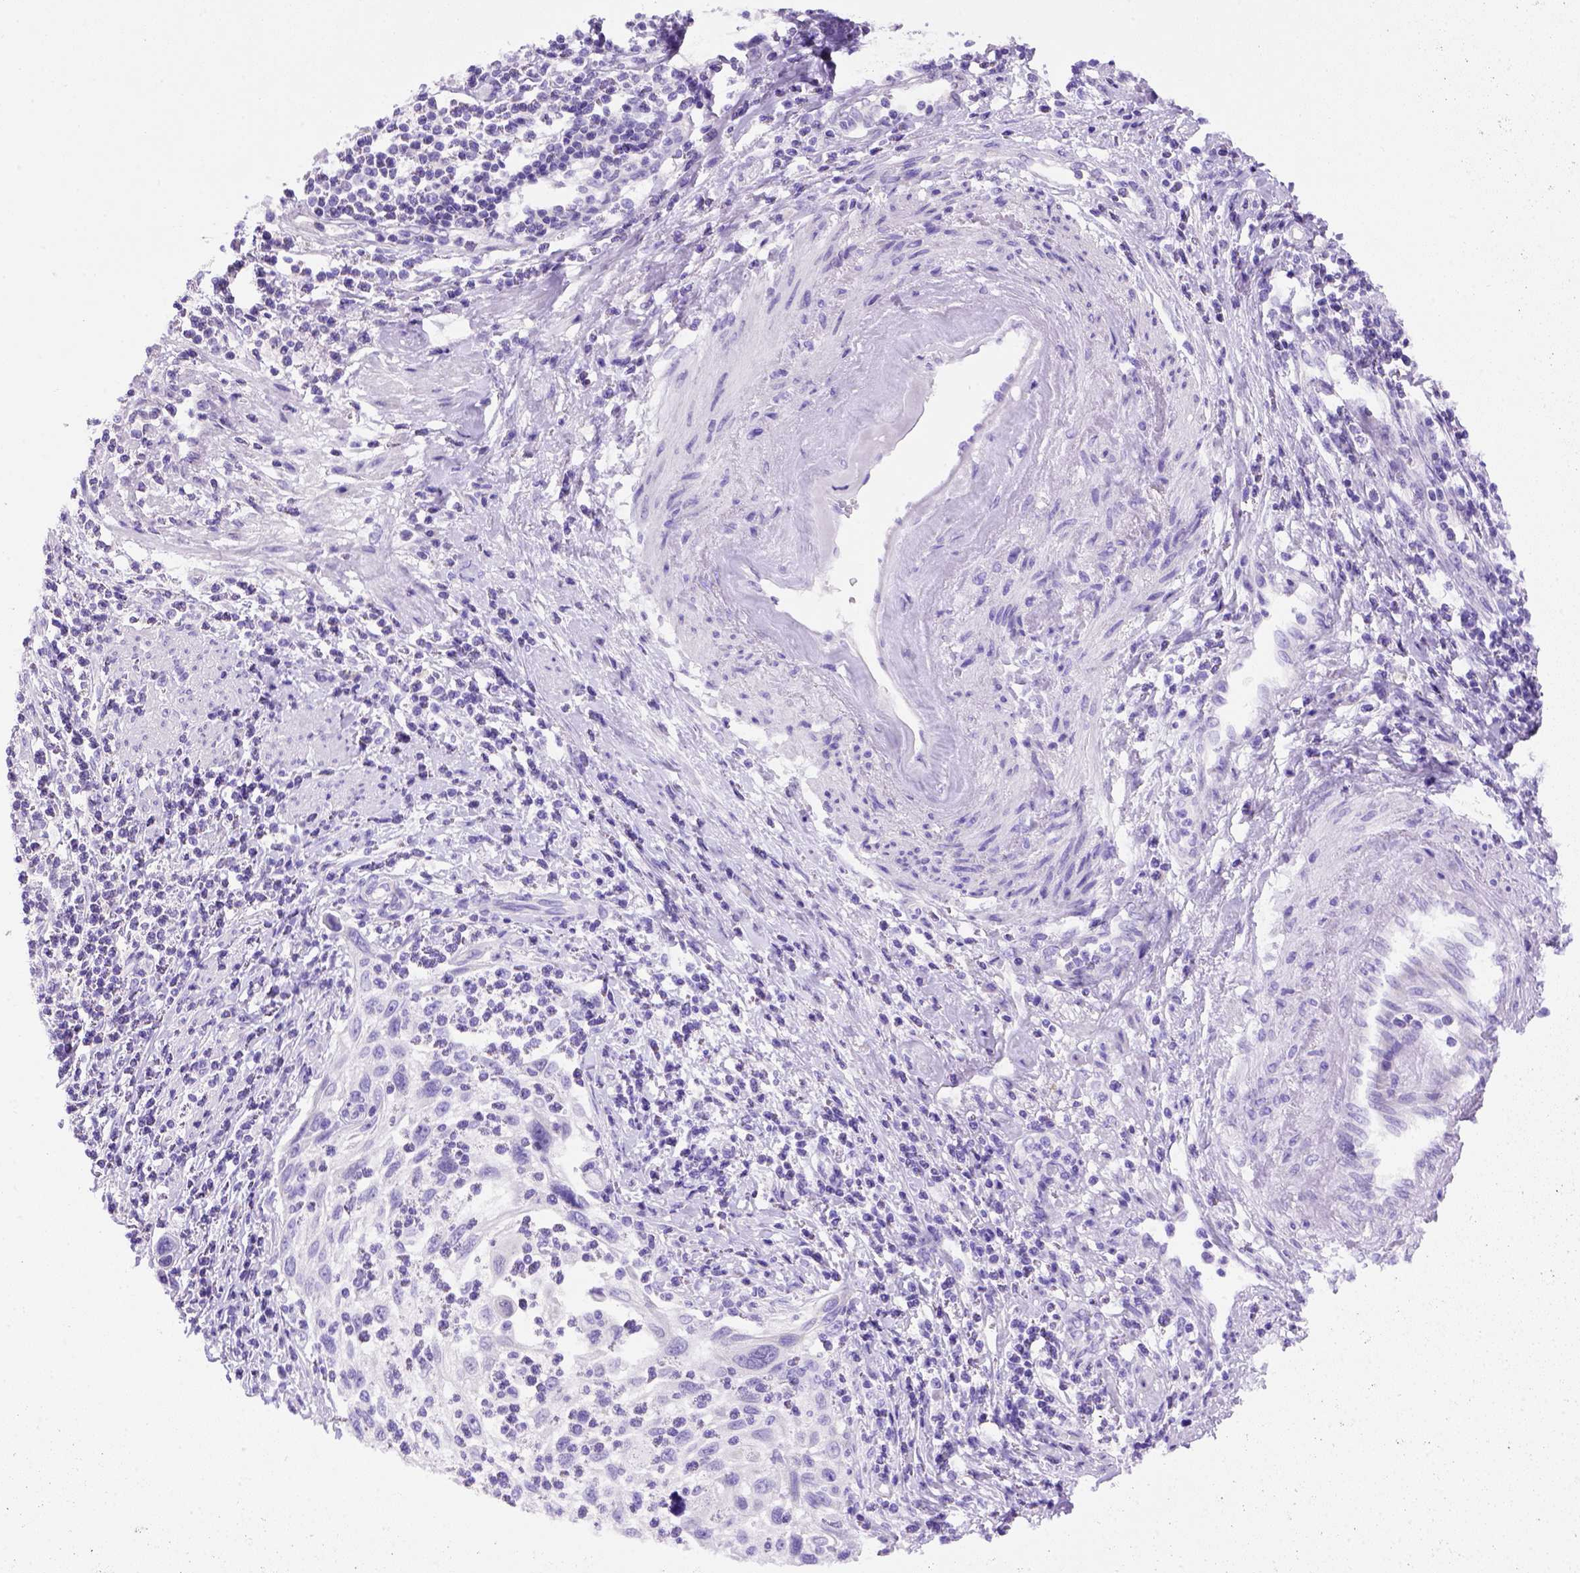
{"staining": {"intensity": "negative", "quantity": "none", "location": "none"}, "tissue": "cervical cancer", "cell_type": "Tumor cells", "image_type": "cancer", "snomed": [{"axis": "morphology", "description": "Squamous cell carcinoma, NOS"}, {"axis": "topography", "description": "Cervix"}], "caption": "An immunohistochemistry (IHC) histopathology image of squamous cell carcinoma (cervical) is shown. There is no staining in tumor cells of squamous cell carcinoma (cervical).", "gene": "FOXI1", "patient": {"sex": "female", "age": 70}}